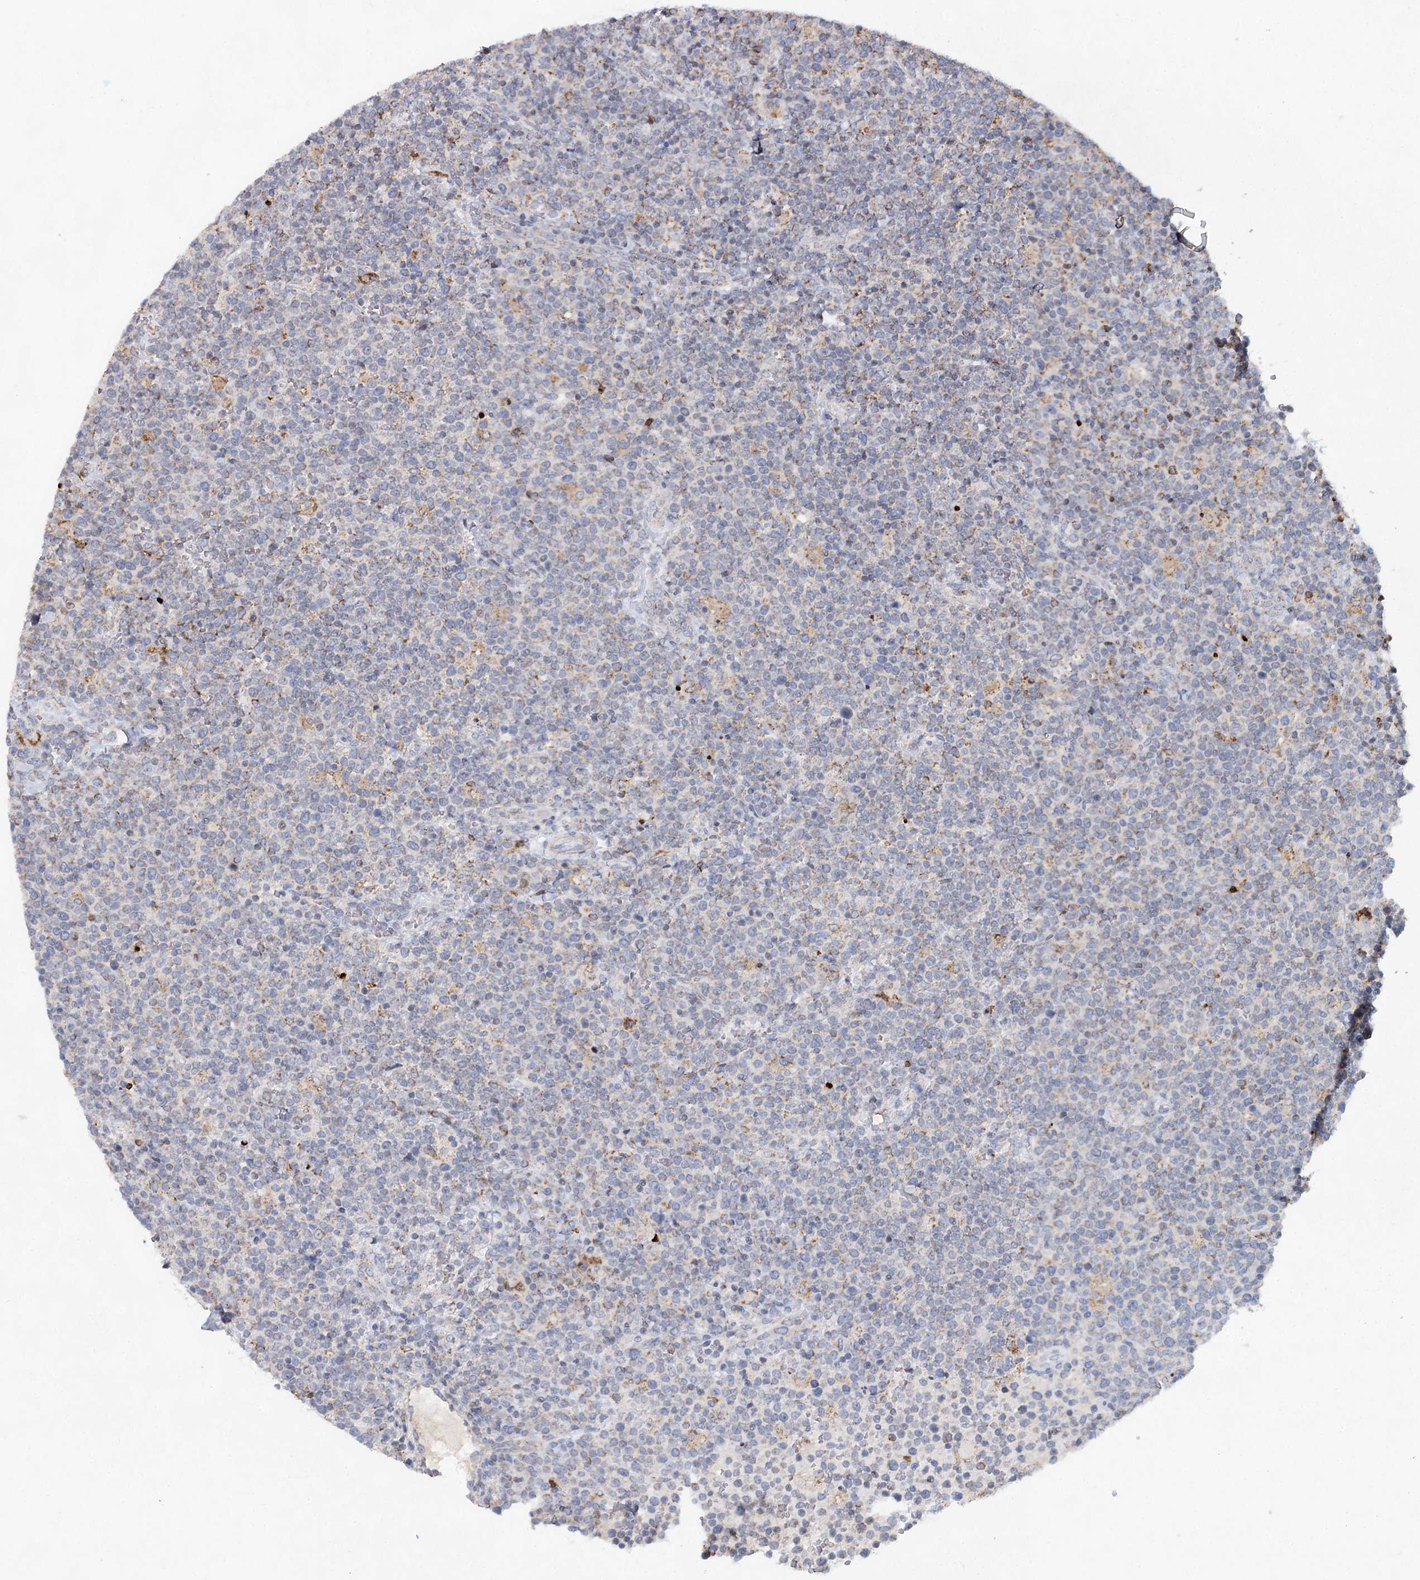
{"staining": {"intensity": "moderate", "quantity": "<25%", "location": "cytoplasmic/membranous"}, "tissue": "lymphoma", "cell_type": "Tumor cells", "image_type": "cancer", "snomed": [{"axis": "morphology", "description": "Malignant lymphoma, non-Hodgkin's type, High grade"}, {"axis": "topography", "description": "Lymph node"}], "caption": "Tumor cells exhibit moderate cytoplasmic/membranous expression in about <25% of cells in high-grade malignant lymphoma, non-Hodgkin's type.", "gene": "XPO6", "patient": {"sex": "male", "age": 61}}